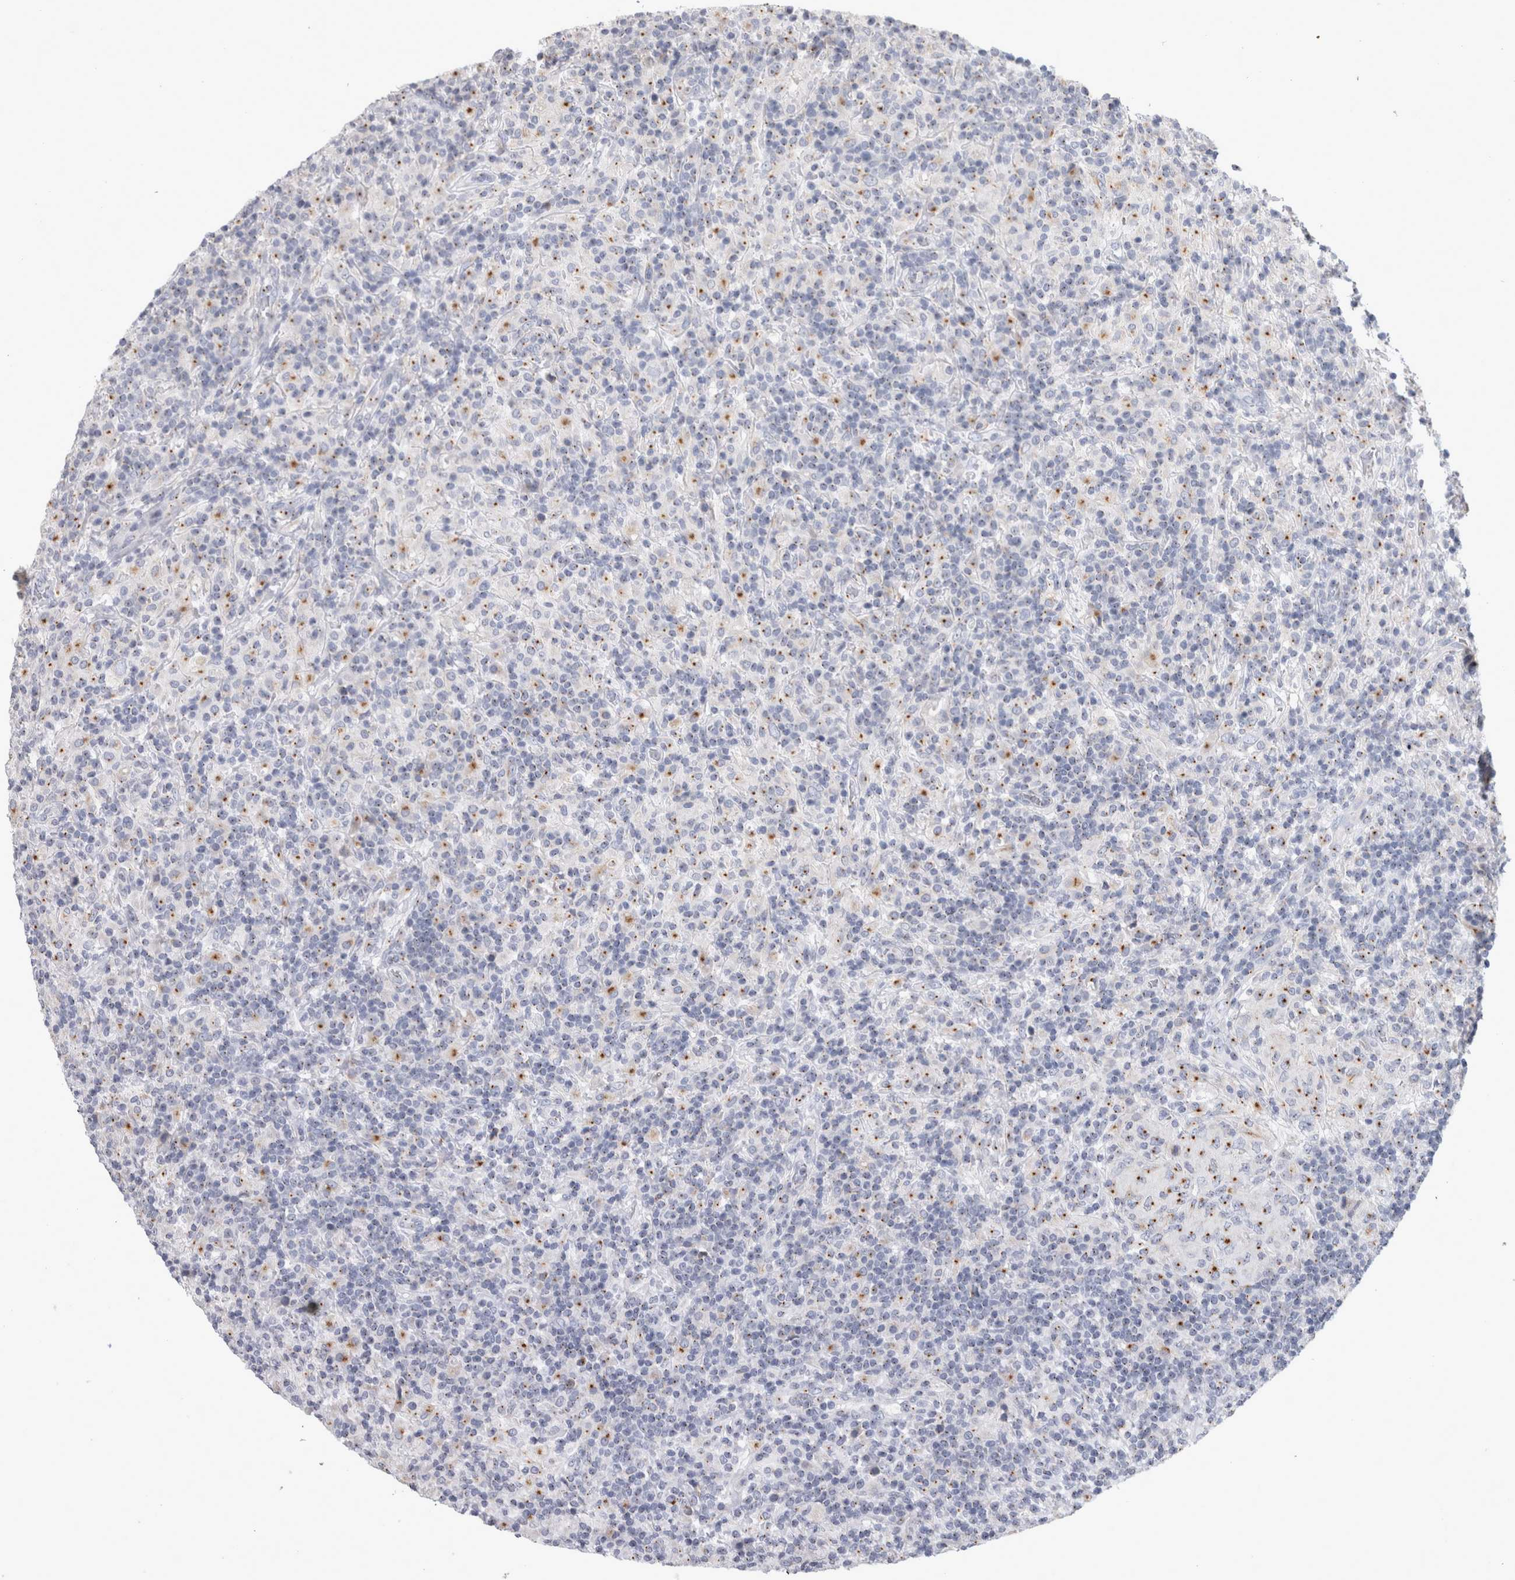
{"staining": {"intensity": "weak", "quantity": "<25%", "location": "cytoplasmic/membranous"}, "tissue": "lymphoma", "cell_type": "Tumor cells", "image_type": "cancer", "snomed": [{"axis": "morphology", "description": "Hodgkin's disease, NOS"}, {"axis": "topography", "description": "Lymph node"}], "caption": "Tumor cells show no significant protein positivity in Hodgkin's disease.", "gene": "AKAP9", "patient": {"sex": "male", "age": 70}}